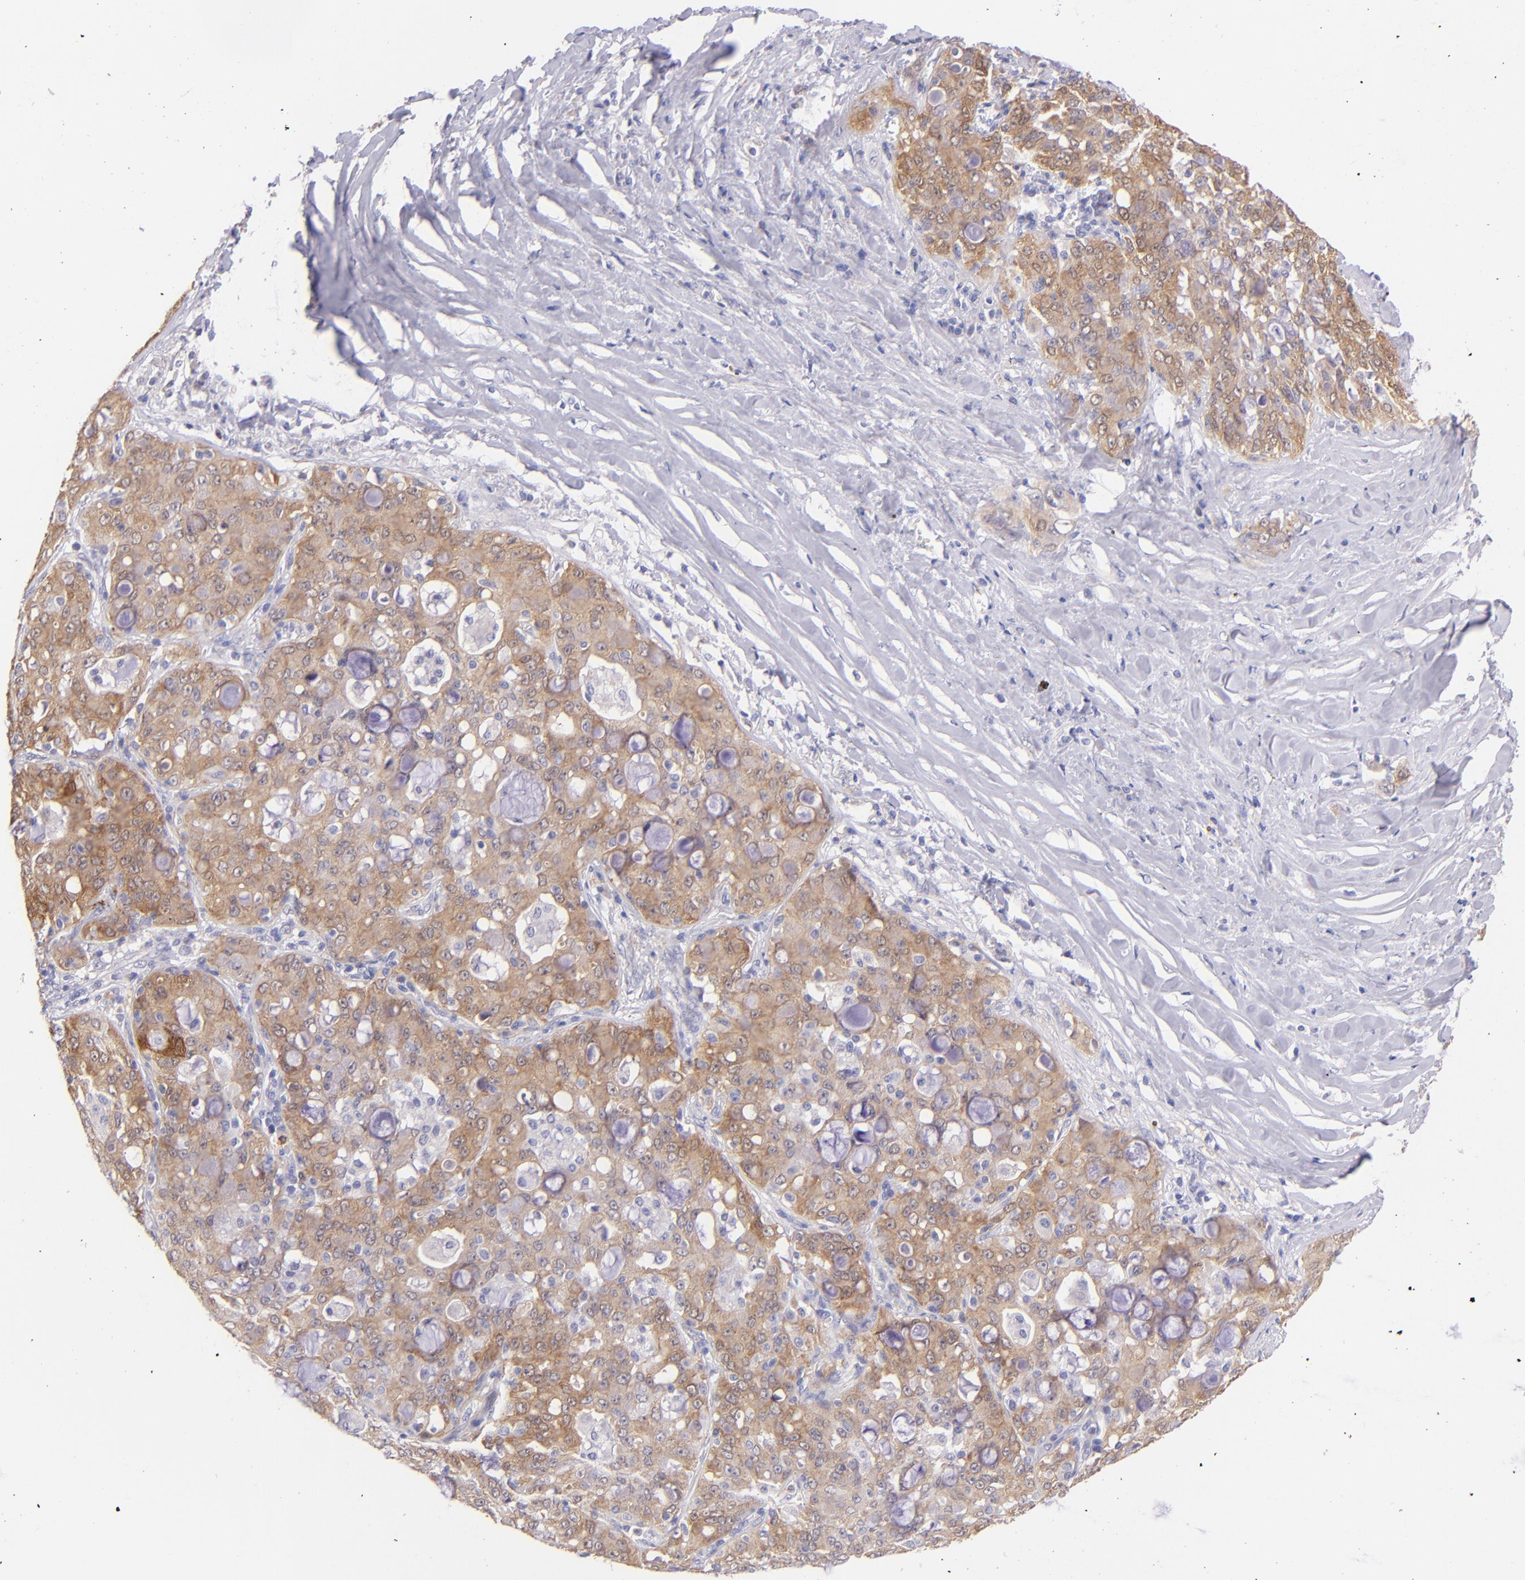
{"staining": {"intensity": "moderate", "quantity": ">75%", "location": "cytoplasmic/membranous"}, "tissue": "lung cancer", "cell_type": "Tumor cells", "image_type": "cancer", "snomed": [{"axis": "morphology", "description": "Adenocarcinoma, NOS"}, {"axis": "topography", "description": "Lung"}], "caption": "IHC of human lung cancer (adenocarcinoma) reveals medium levels of moderate cytoplasmic/membranous expression in approximately >75% of tumor cells. (DAB (3,3'-diaminobenzidine) IHC with brightfield microscopy, high magnification).", "gene": "SH2D4A", "patient": {"sex": "female", "age": 44}}